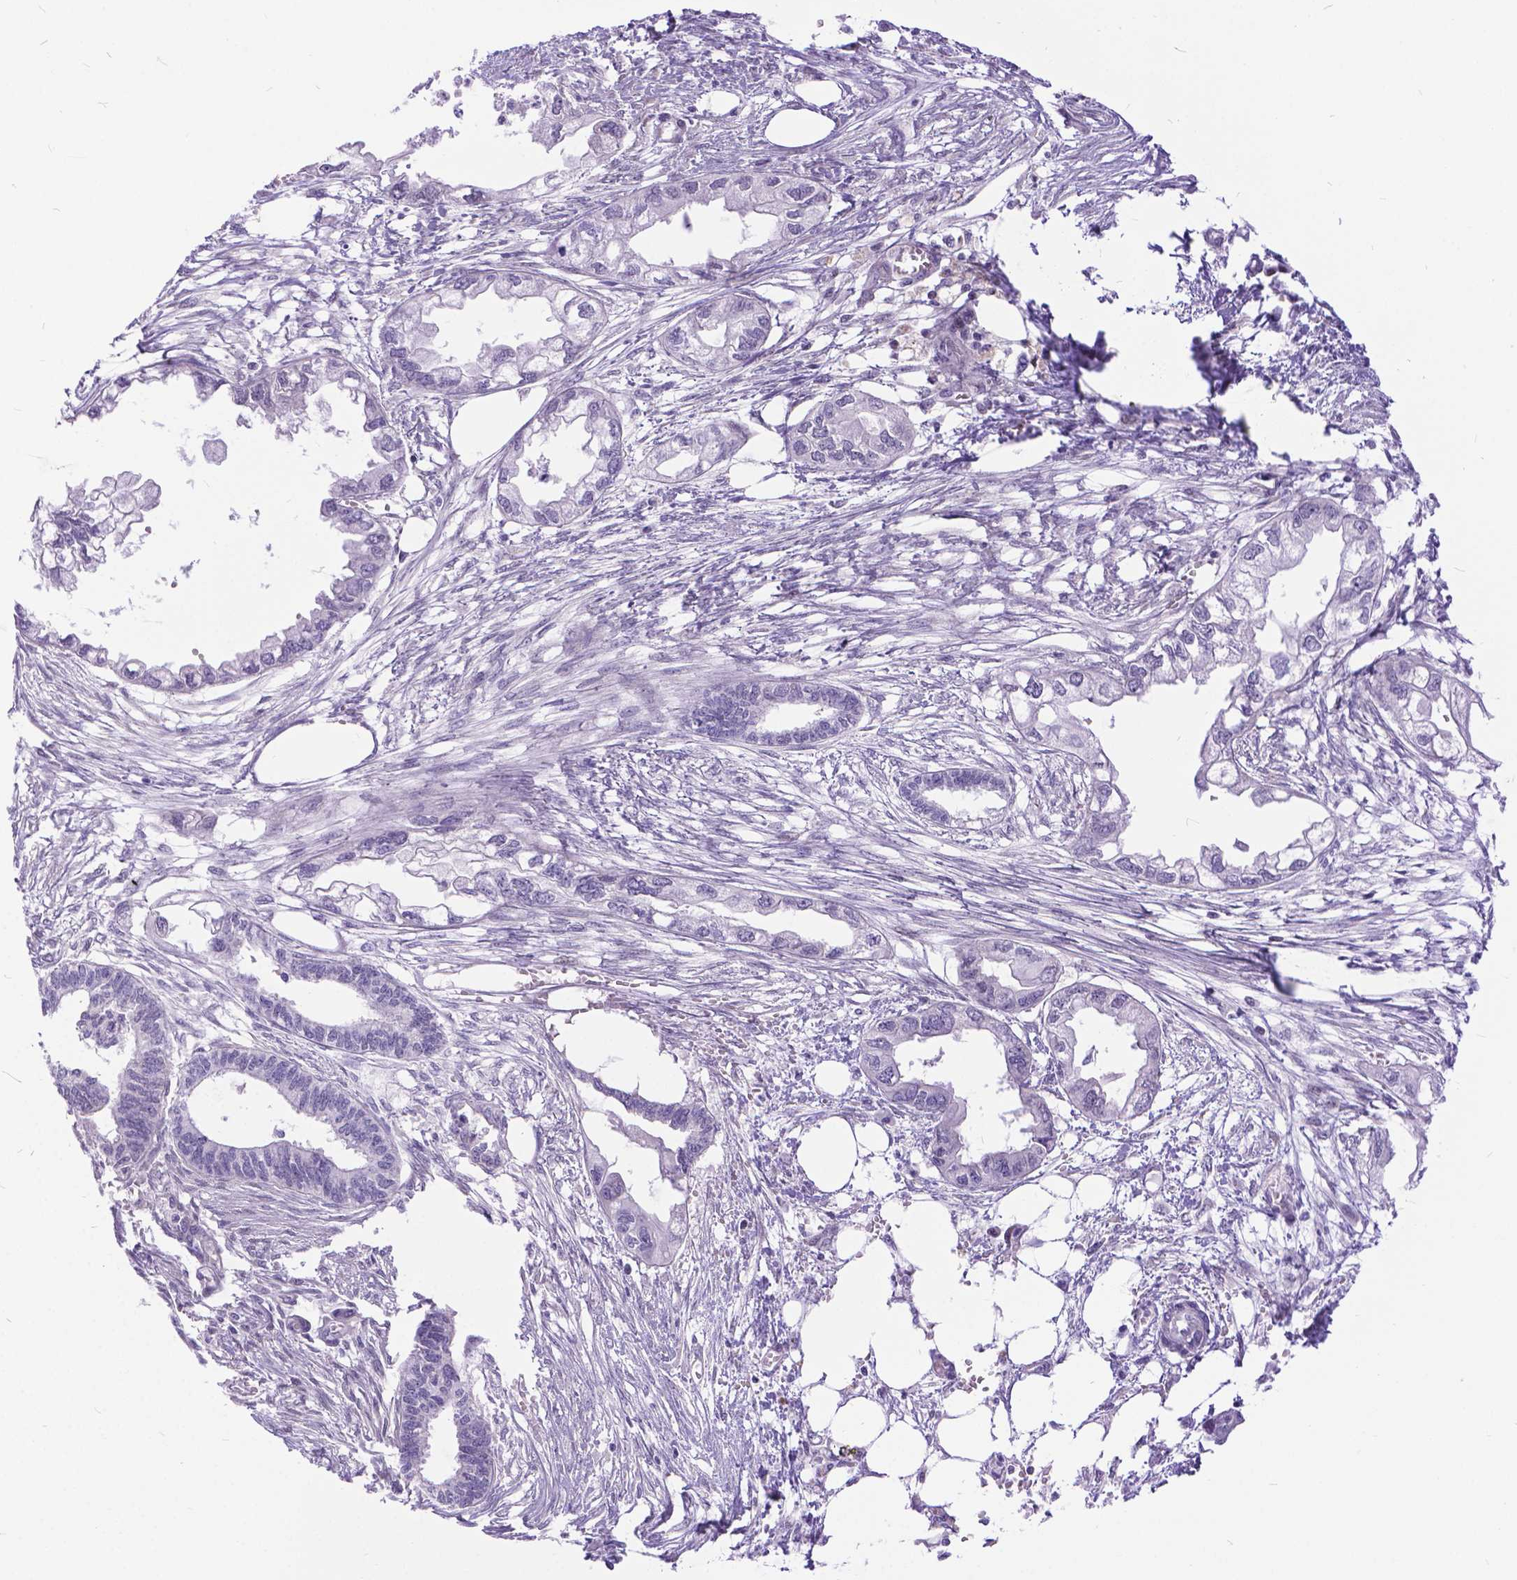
{"staining": {"intensity": "negative", "quantity": "none", "location": "none"}, "tissue": "endometrial cancer", "cell_type": "Tumor cells", "image_type": "cancer", "snomed": [{"axis": "morphology", "description": "Adenocarcinoma, NOS"}, {"axis": "morphology", "description": "Adenocarcinoma, metastatic, NOS"}, {"axis": "topography", "description": "Adipose tissue"}, {"axis": "topography", "description": "Endometrium"}], "caption": "IHC of human endometrial cancer (adenocarcinoma) reveals no staining in tumor cells.", "gene": "FAM124B", "patient": {"sex": "female", "age": 67}}